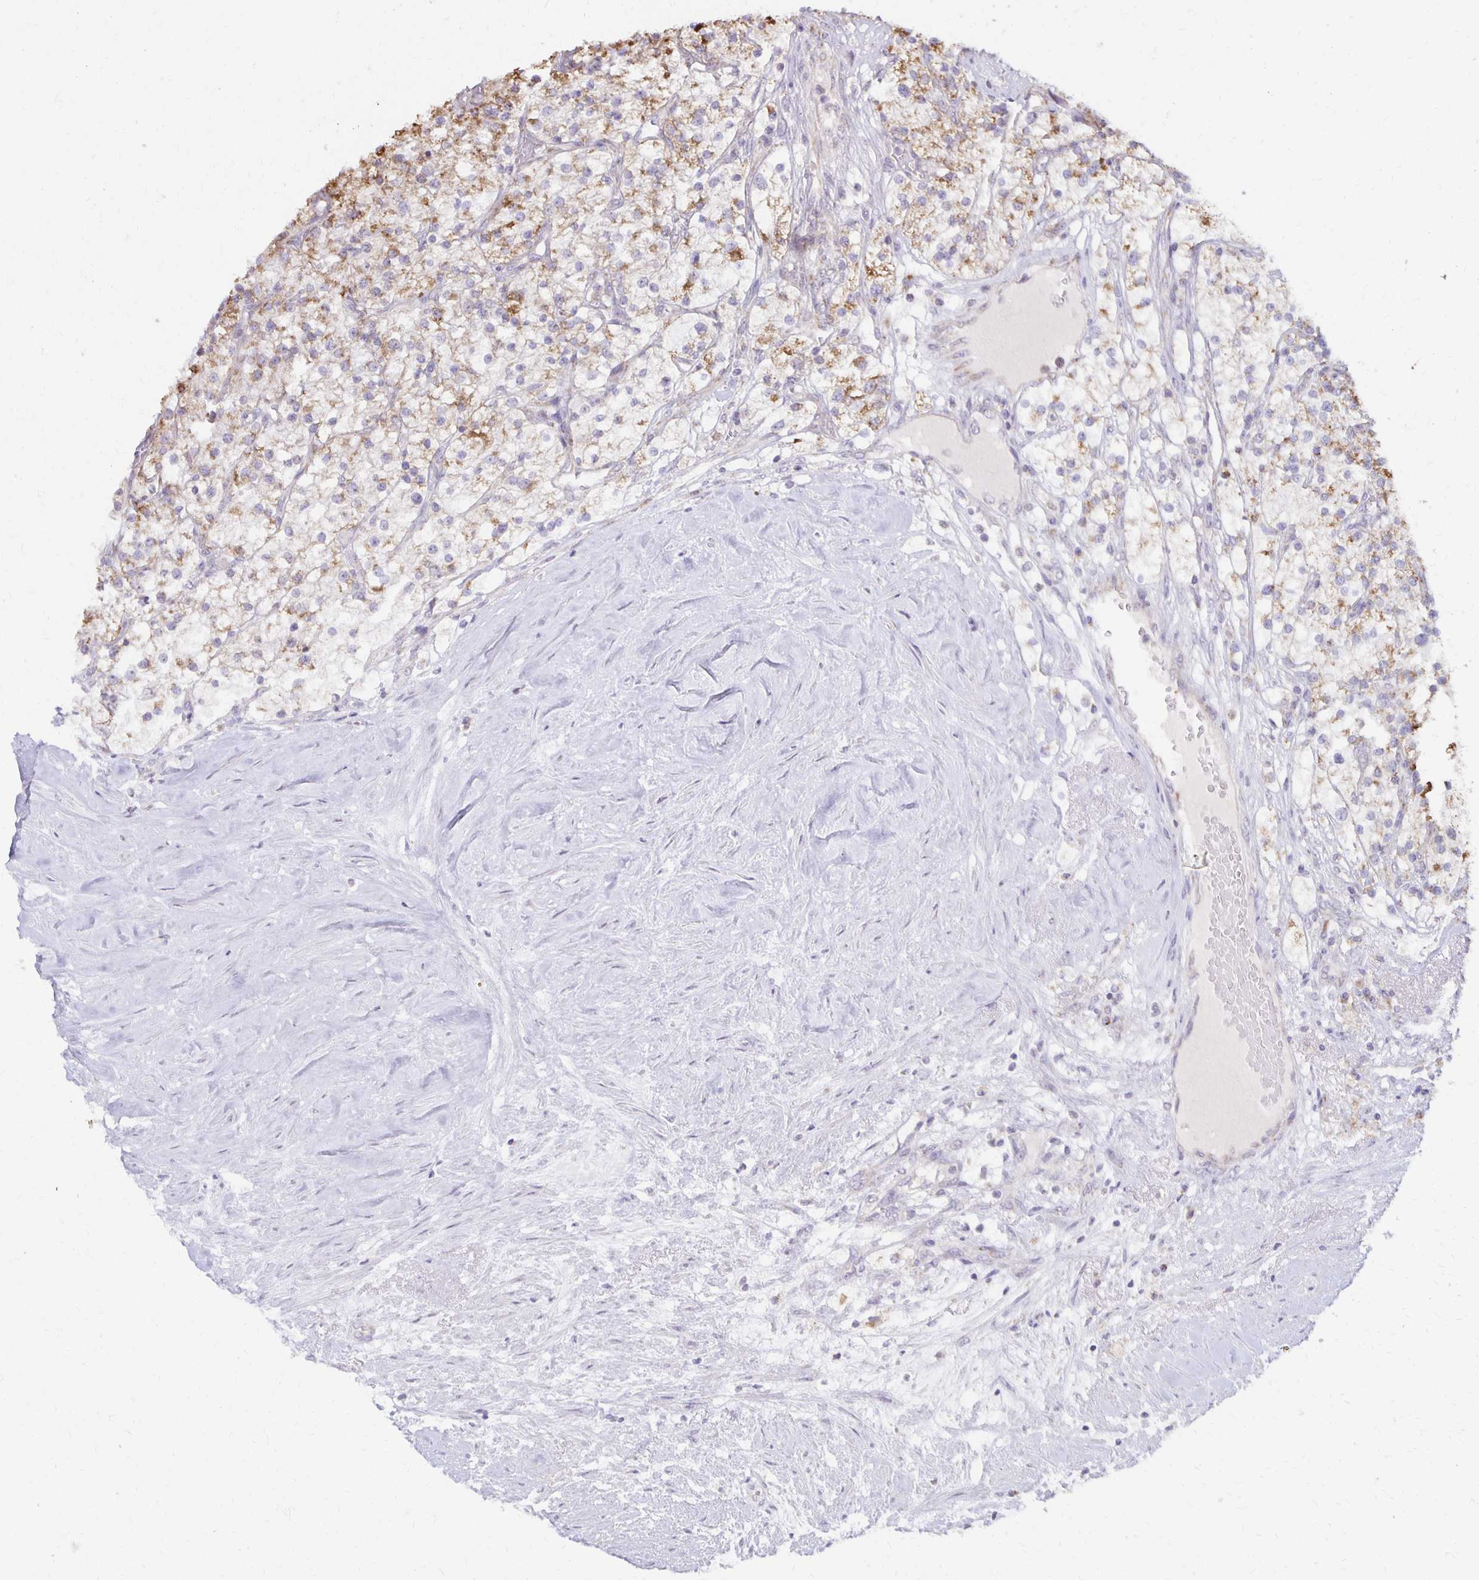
{"staining": {"intensity": "moderate", "quantity": "25%-75%", "location": "cytoplasmic/membranous"}, "tissue": "renal cancer", "cell_type": "Tumor cells", "image_type": "cancer", "snomed": [{"axis": "morphology", "description": "Adenocarcinoma, NOS"}, {"axis": "topography", "description": "Kidney"}], "caption": "Immunohistochemistry micrograph of human renal adenocarcinoma stained for a protein (brown), which demonstrates medium levels of moderate cytoplasmic/membranous expression in approximately 25%-75% of tumor cells.", "gene": "IER3", "patient": {"sex": "male", "age": 80}}